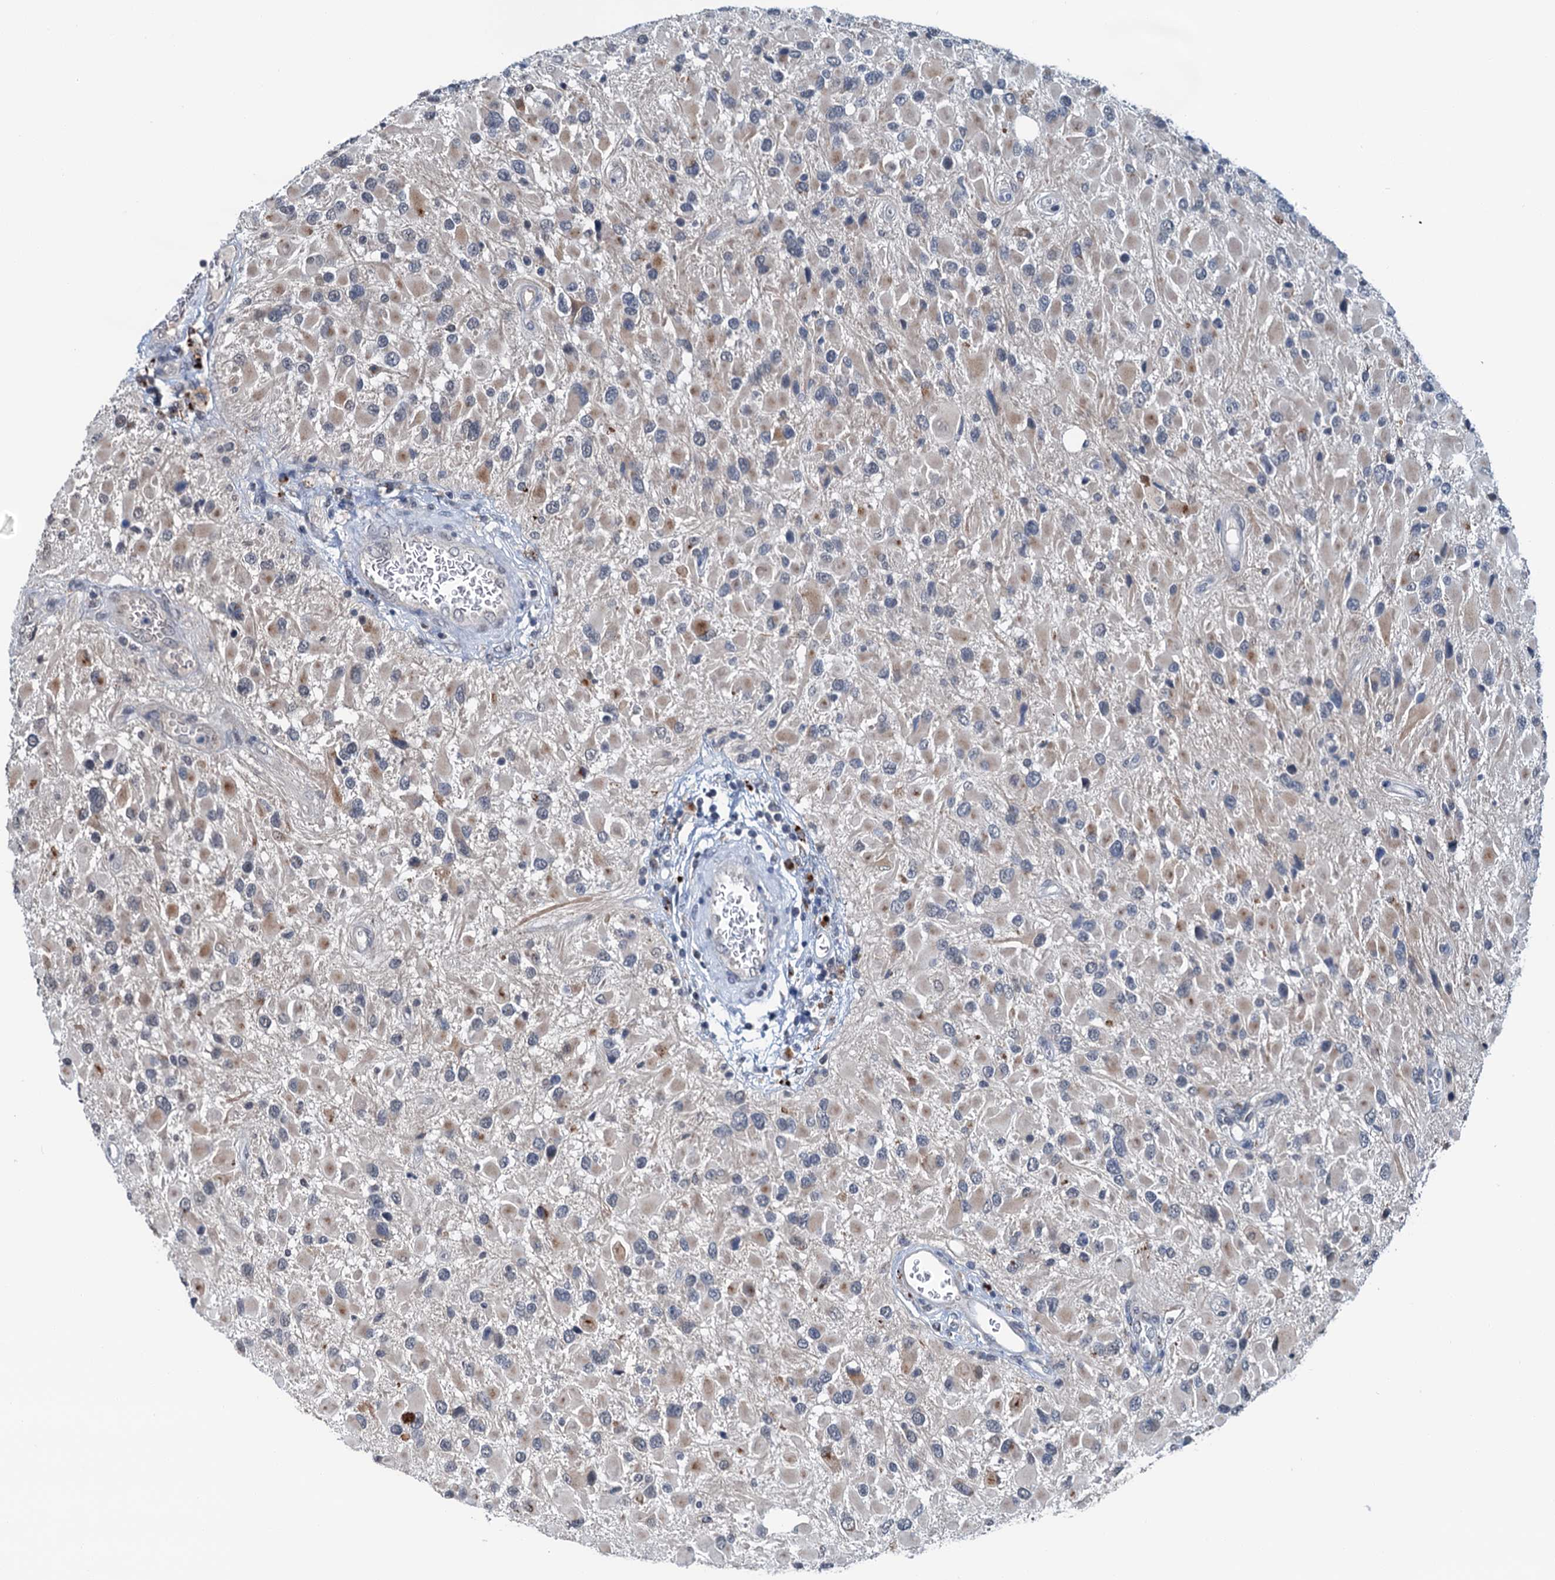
{"staining": {"intensity": "weak", "quantity": "25%-75%", "location": "cytoplasmic/membranous"}, "tissue": "glioma", "cell_type": "Tumor cells", "image_type": "cancer", "snomed": [{"axis": "morphology", "description": "Glioma, malignant, High grade"}, {"axis": "topography", "description": "Brain"}], "caption": "Immunohistochemistry of glioma exhibits low levels of weak cytoplasmic/membranous expression in approximately 25%-75% of tumor cells.", "gene": "SHLD1", "patient": {"sex": "male", "age": 53}}